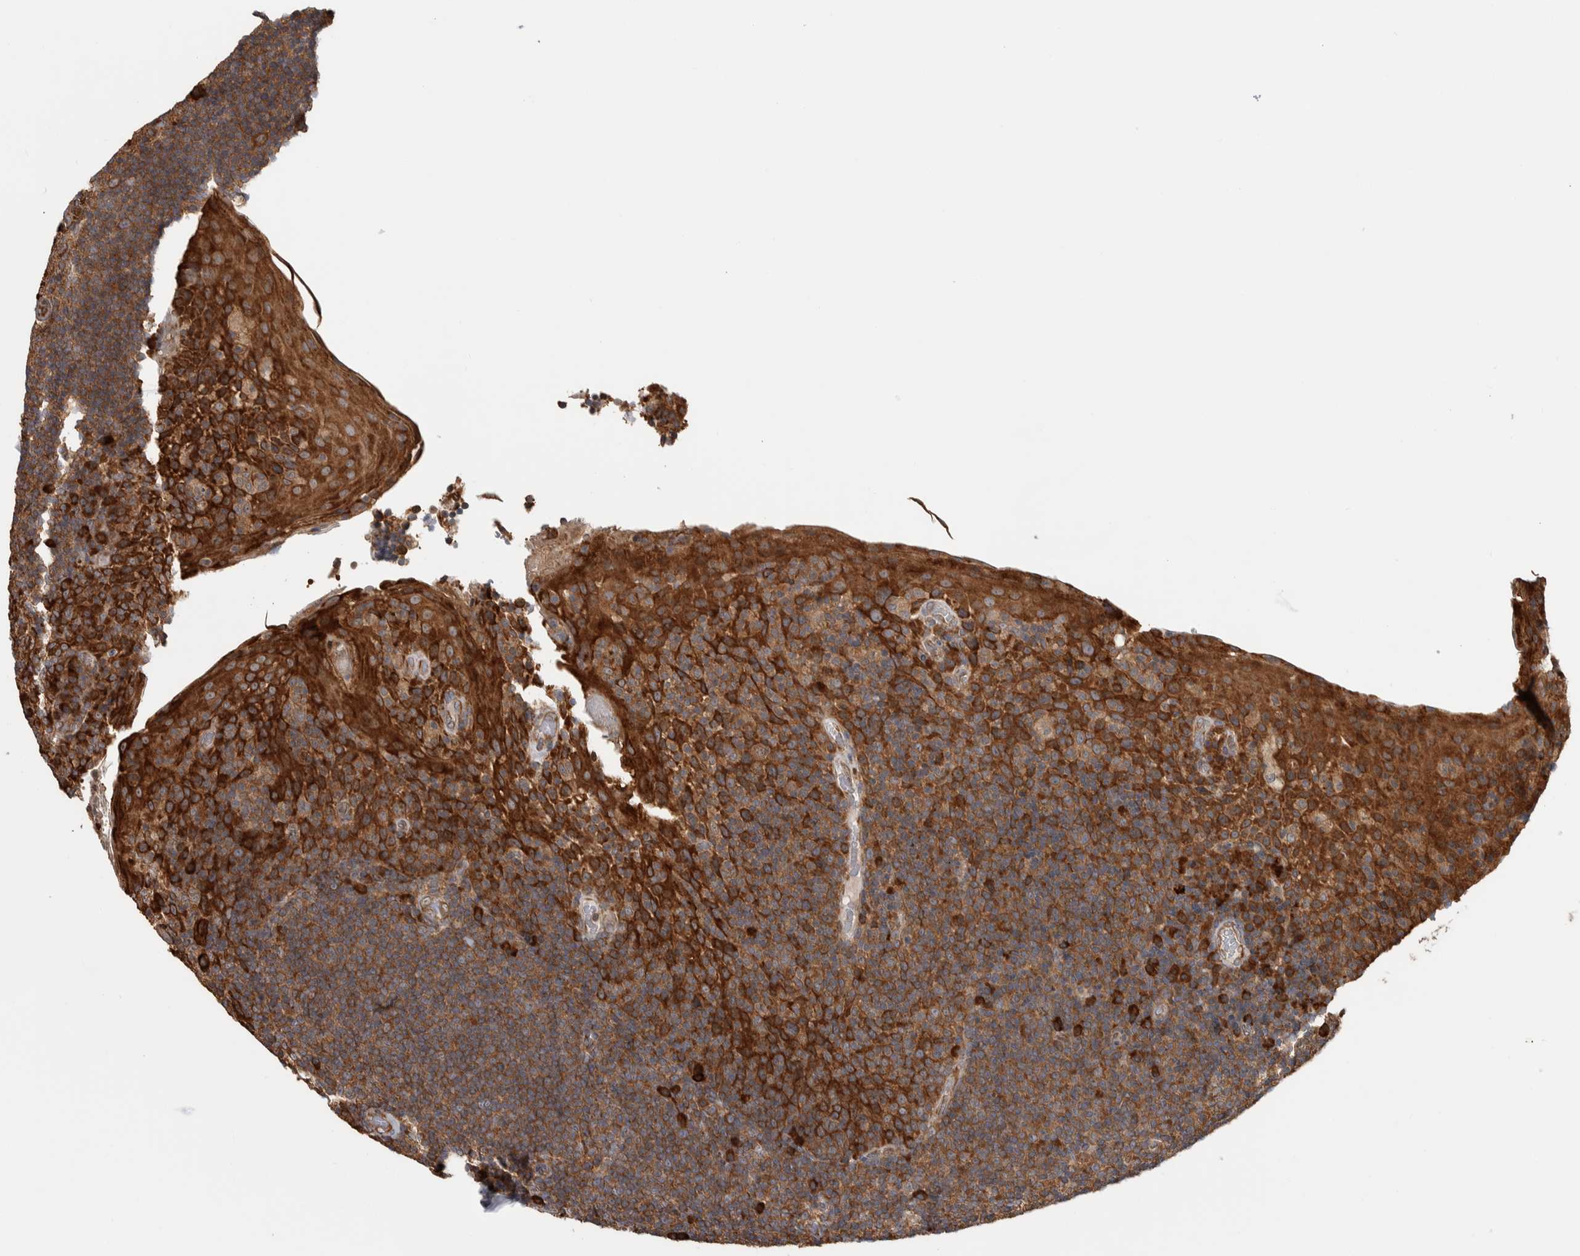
{"staining": {"intensity": "moderate", "quantity": ">75%", "location": "cytoplasmic/membranous"}, "tissue": "tonsil", "cell_type": "Germinal center cells", "image_type": "normal", "snomed": [{"axis": "morphology", "description": "Normal tissue, NOS"}, {"axis": "topography", "description": "Tonsil"}], "caption": "A medium amount of moderate cytoplasmic/membranous expression is seen in approximately >75% of germinal center cells in benign tonsil.", "gene": "EIF3H", "patient": {"sex": "male", "age": 17}}